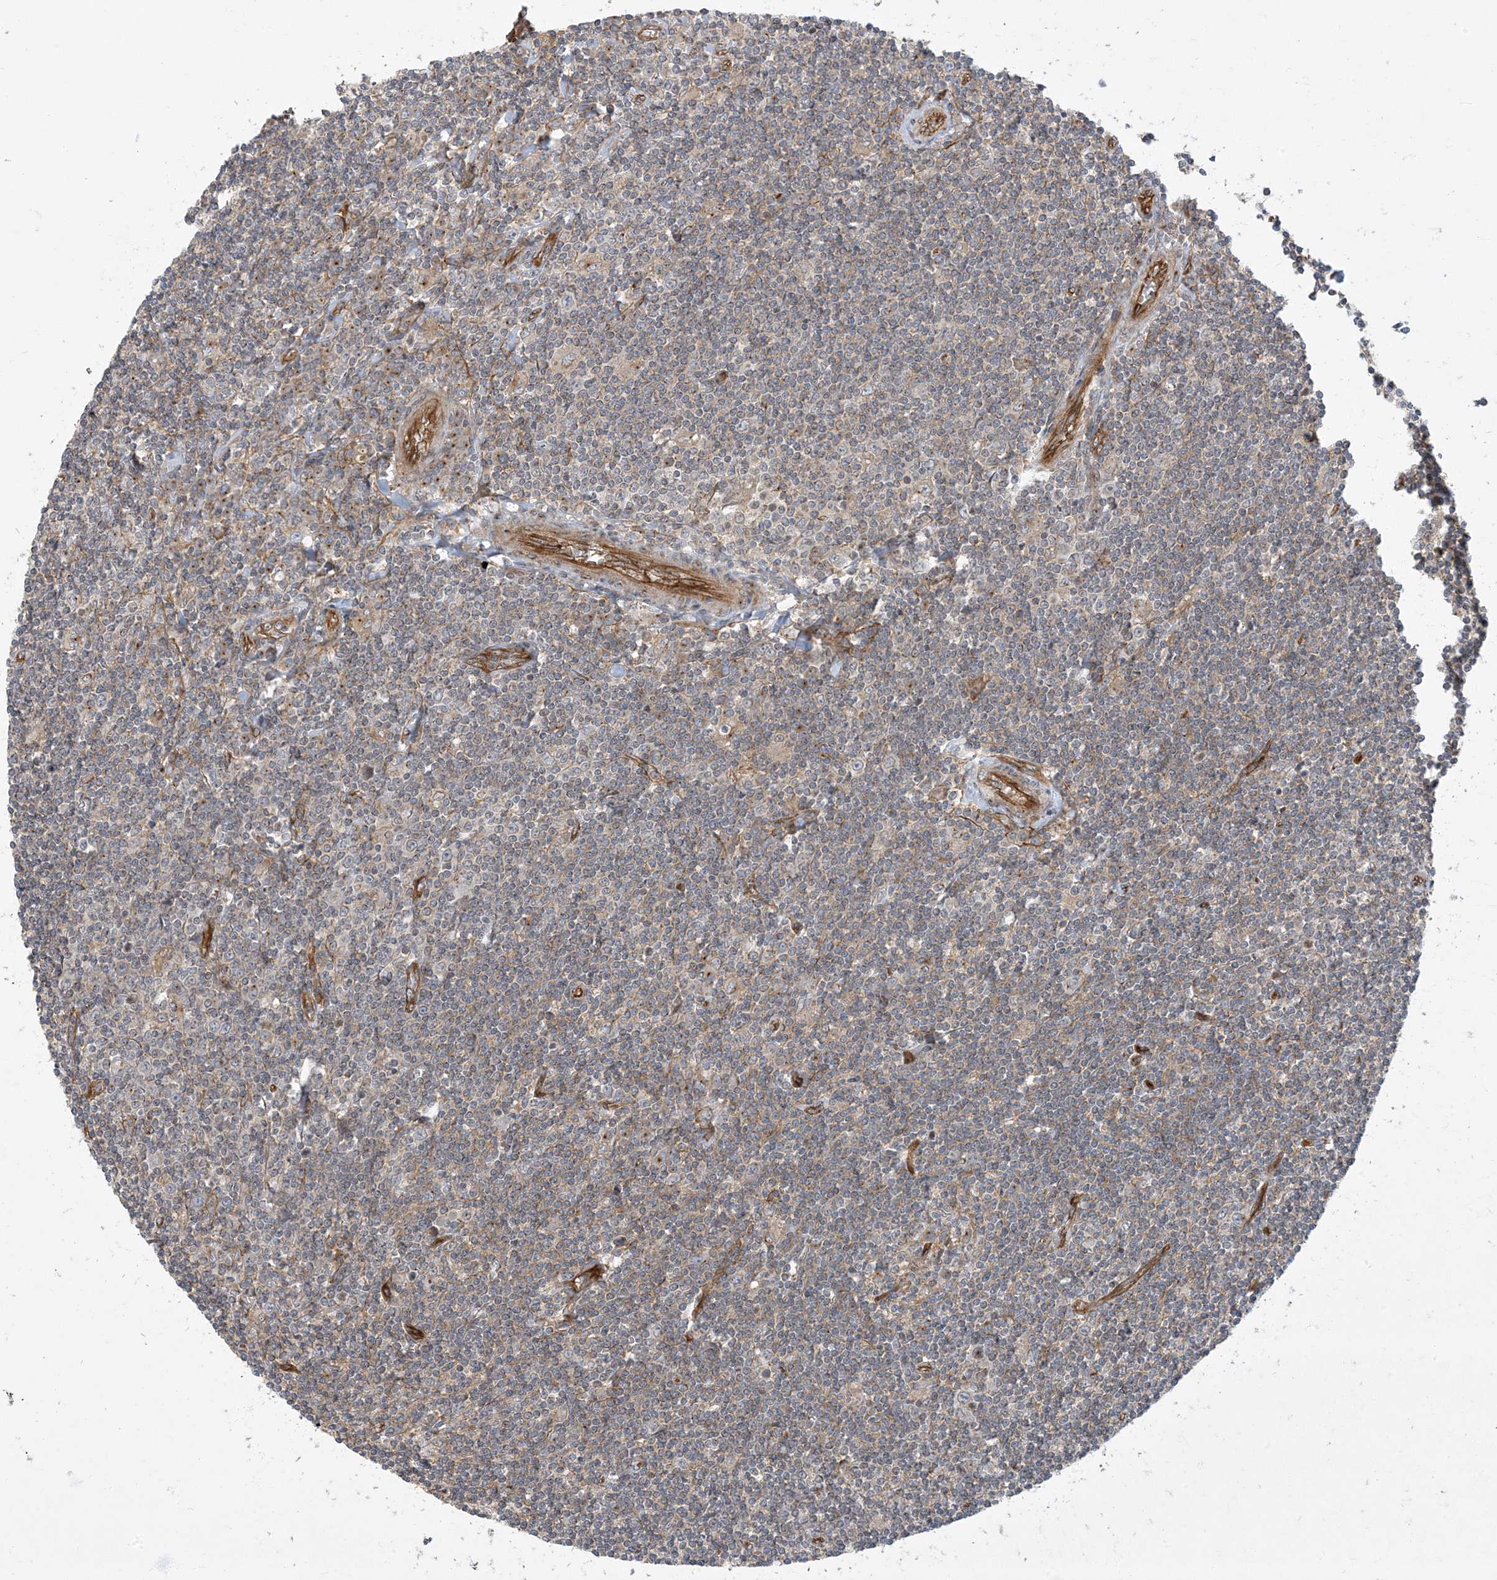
{"staining": {"intensity": "negative", "quantity": "none", "location": "none"}, "tissue": "lymphoma", "cell_type": "Tumor cells", "image_type": "cancer", "snomed": [{"axis": "morphology", "description": "Malignant lymphoma, non-Hodgkin's type, Low grade"}, {"axis": "topography", "description": "Spleen"}], "caption": "Immunohistochemical staining of malignant lymphoma, non-Hodgkin's type (low-grade) shows no significant positivity in tumor cells.", "gene": "ATP23", "patient": {"sex": "male", "age": 76}}